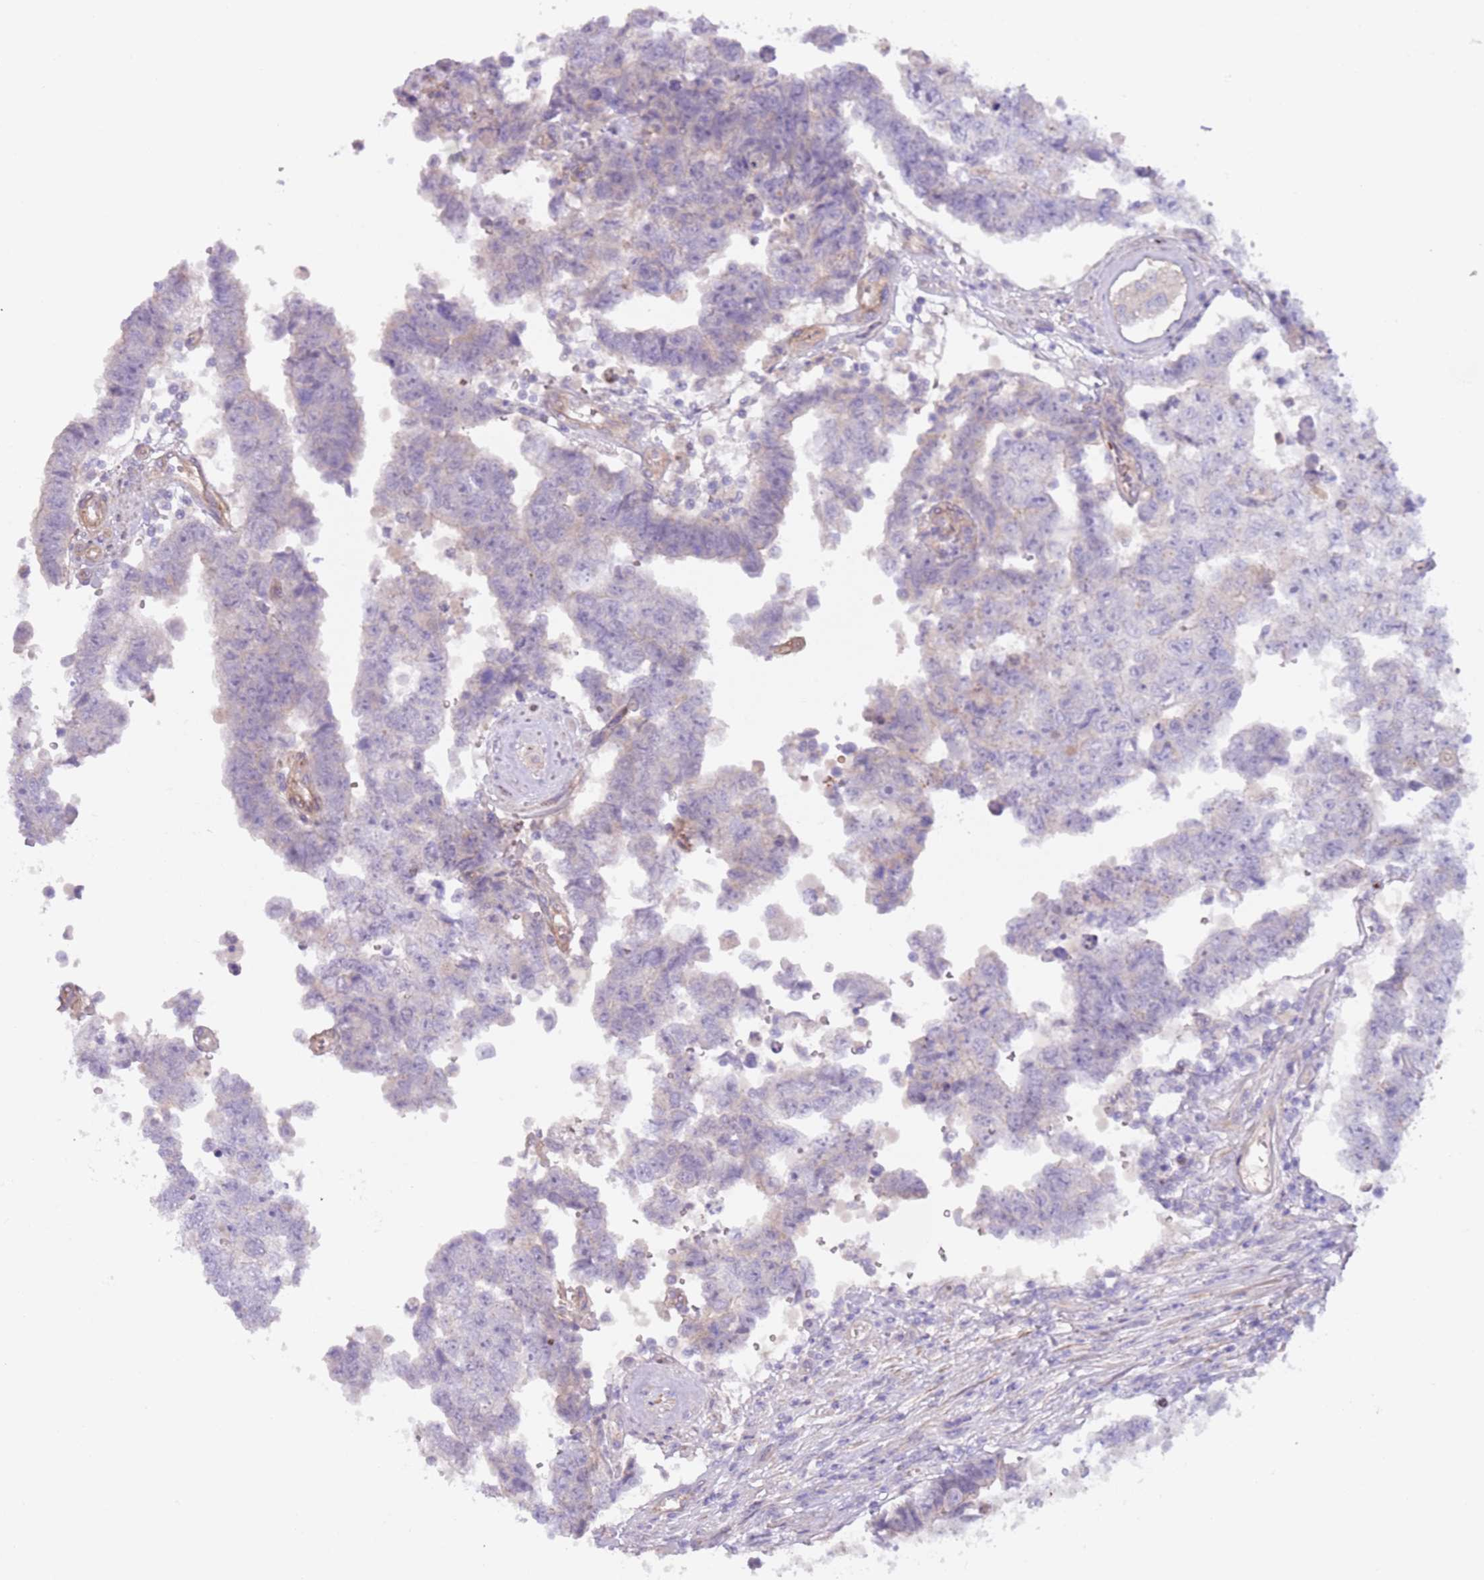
{"staining": {"intensity": "negative", "quantity": "none", "location": "none"}, "tissue": "testis cancer", "cell_type": "Tumor cells", "image_type": "cancer", "snomed": [{"axis": "morphology", "description": "Normal tissue, NOS"}, {"axis": "morphology", "description": "Carcinoma, Embryonal, NOS"}, {"axis": "topography", "description": "Testis"}, {"axis": "topography", "description": "Epididymis"}], "caption": "High power microscopy photomicrograph of an IHC histopathology image of embryonal carcinoma (testis), revealing no significant positivity in tumor cells.", "gene": "TINAGL1", "patient": {"sex": "male", "age": 25}}